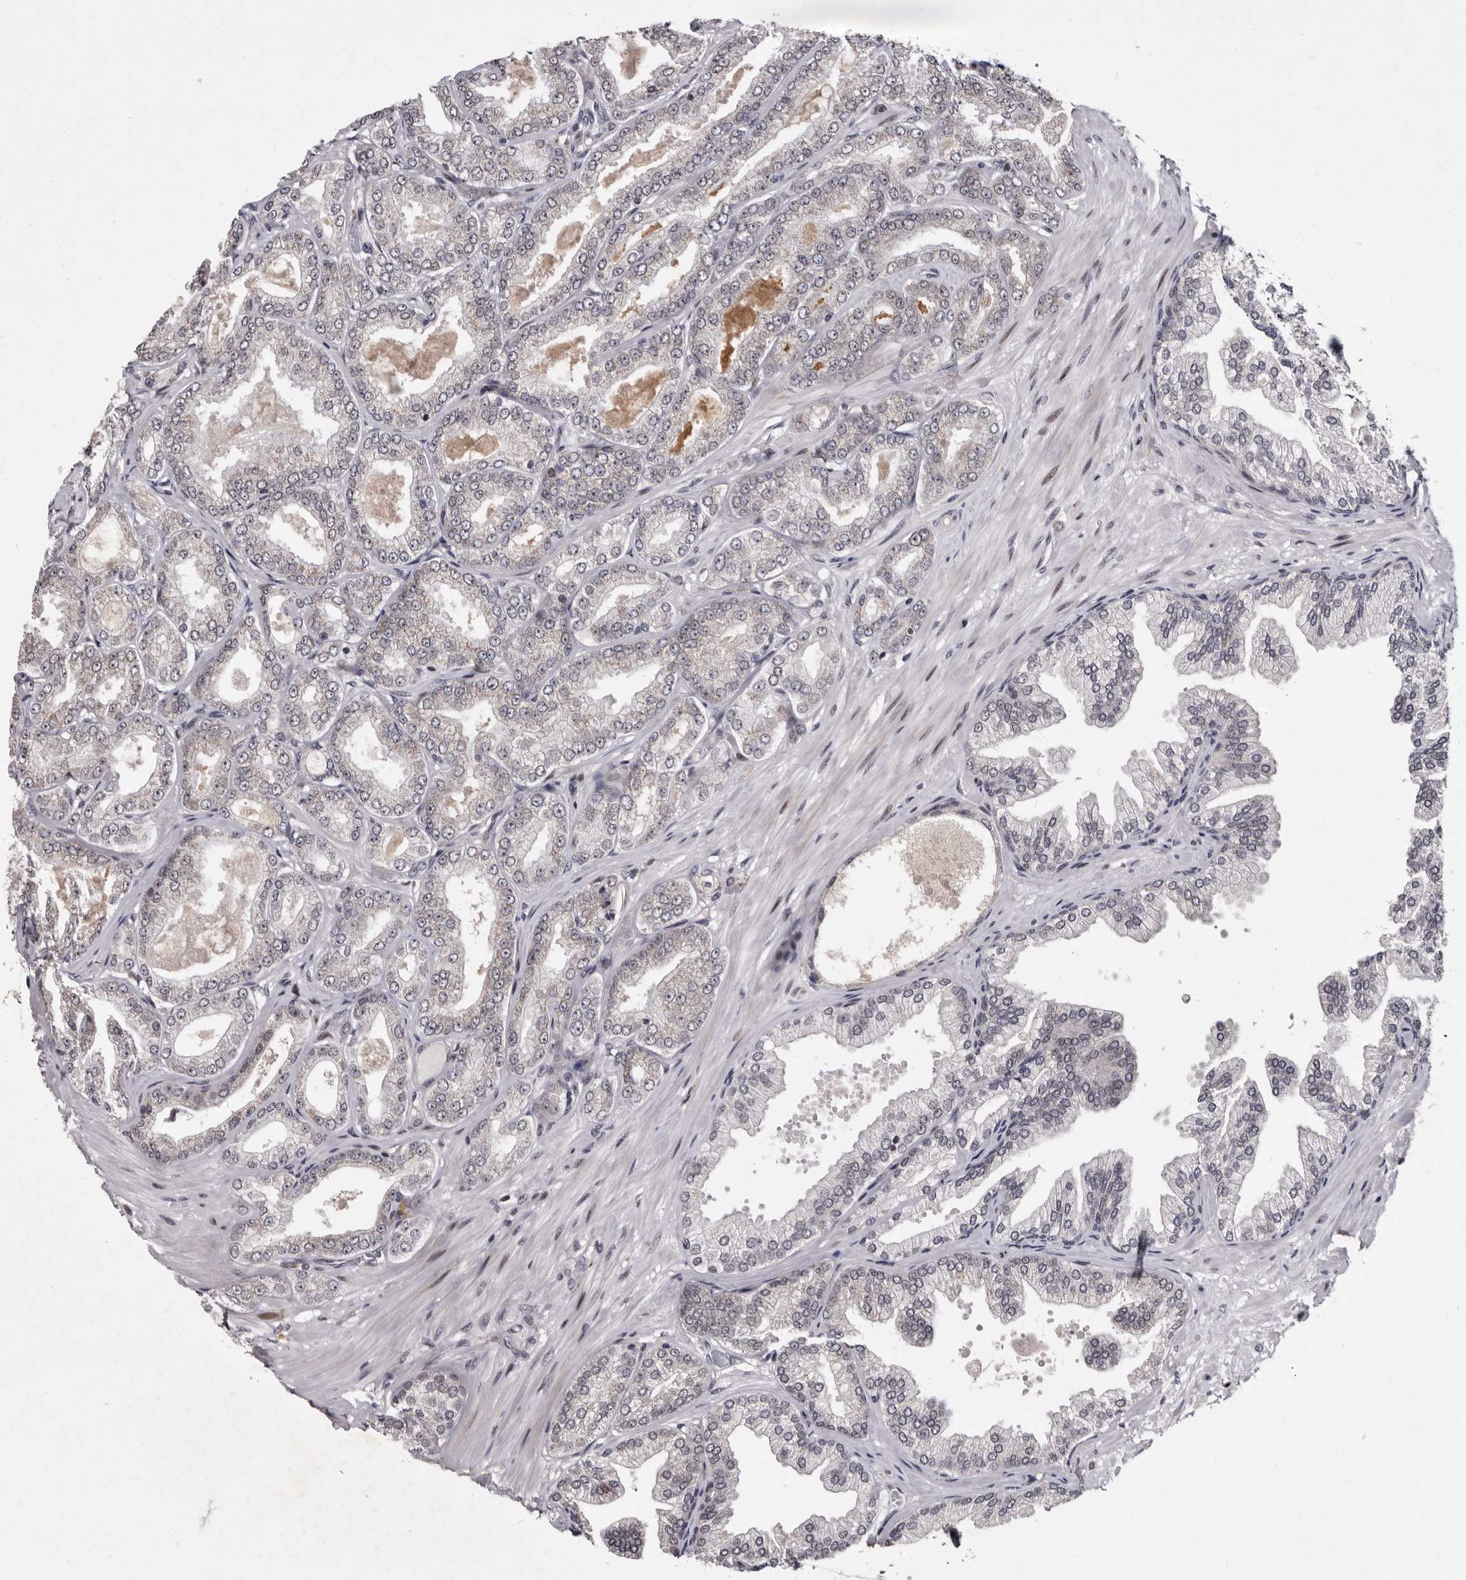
{"staining": {"intensity": "negative", "quantity": "none", "location": "none"}, "tissue": "prostate cancer", "cell_type": "Tumor cells", "image_type": "cancer", "snomed": [{"axis": "morphology", "description": "Adenocarcinoma, Low grade"}, {"axis": "topography", "description": "Prostate"}], "caption": "Prostate adenocarcinoma (low-grade) stained for a protein using IHC shows no positivity tumor cells.", "gene": "TNKS", "patient": {"sex": "male", "age": 63}}